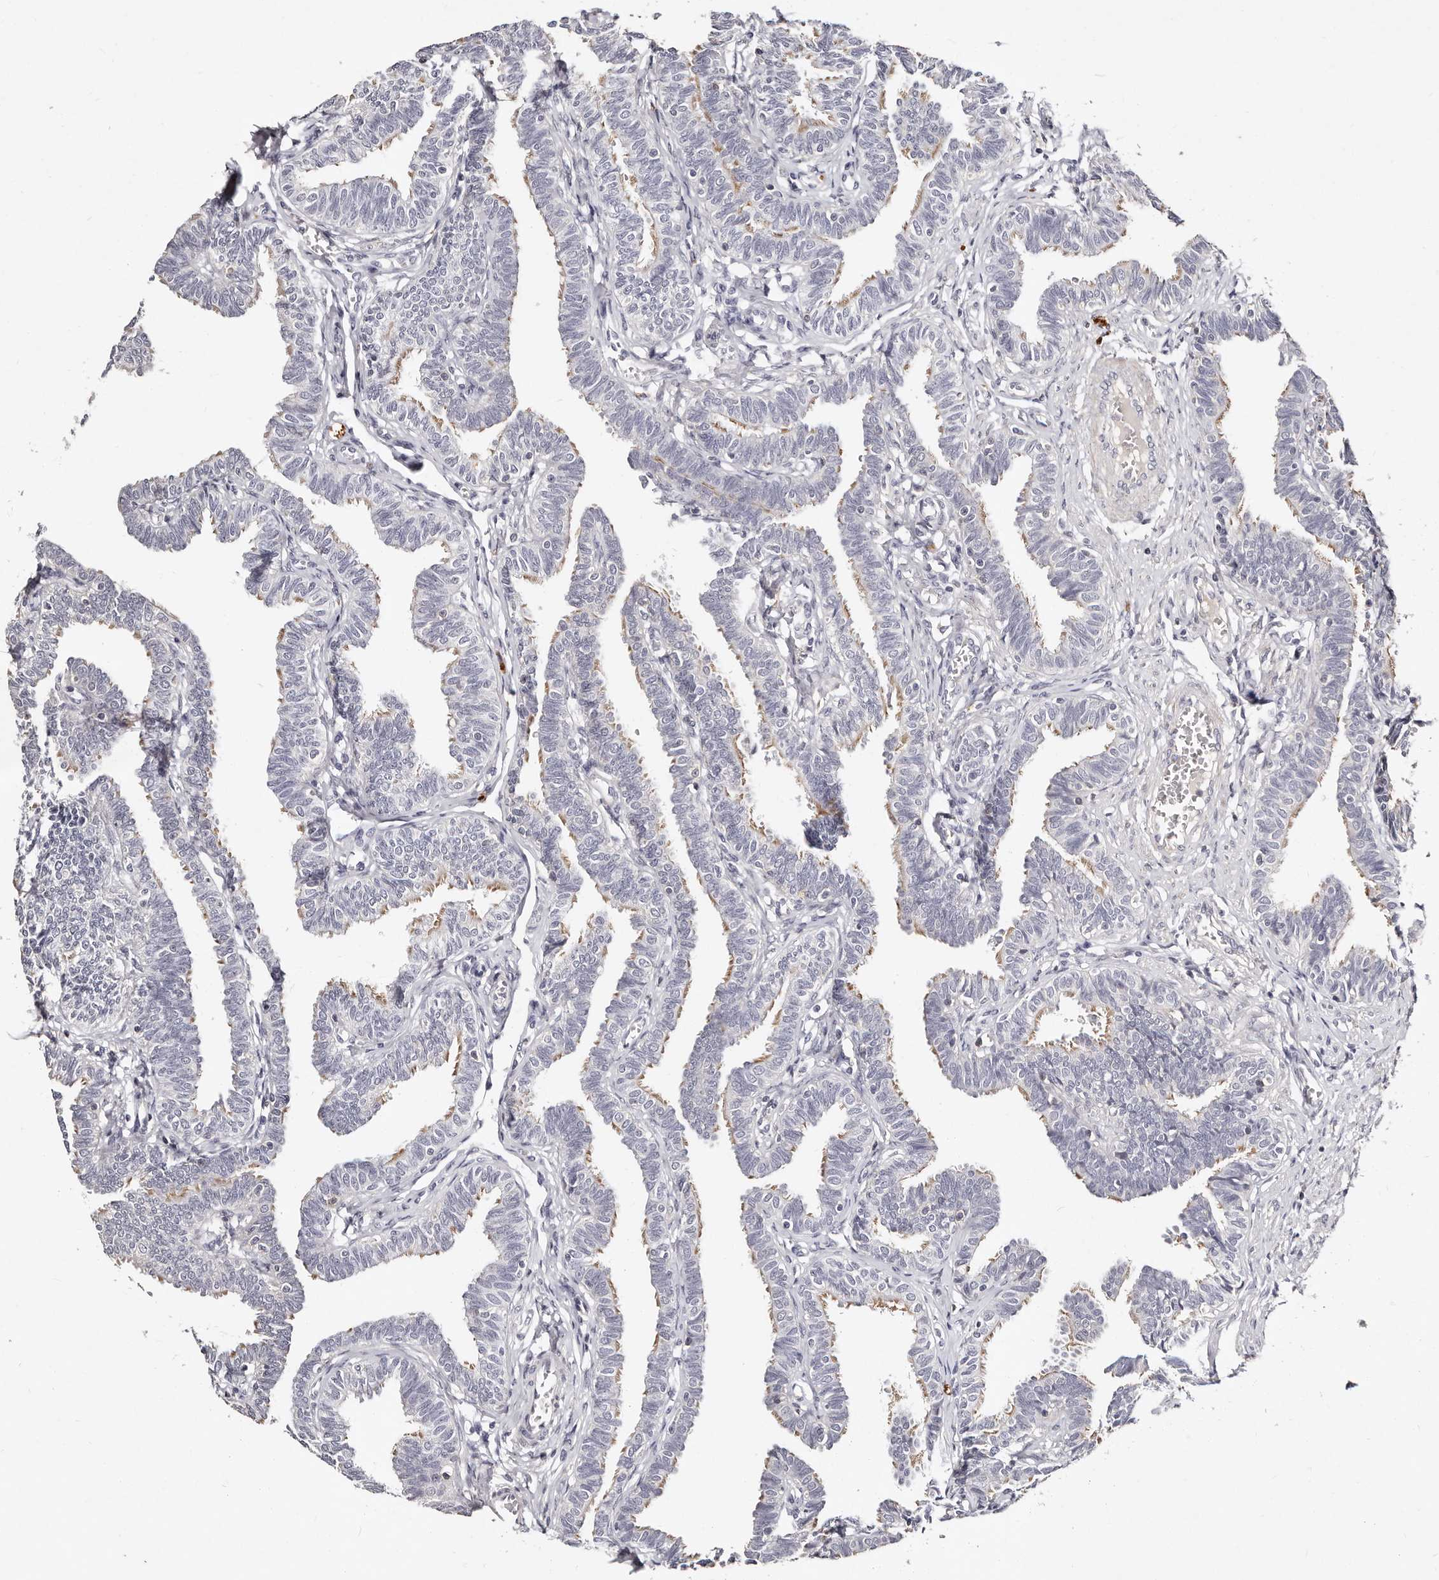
{"staining": {"intensity": "weak", "quantity": "<25%", "location": "cytoplasmic/membranous"}, "tissue": "fallopian tube", "cell_type": "Glandular cells", "image_type": "normal", "snomed": [{"axis": "morphology", "description": "Normal tissue, NOS"}, {"axis": "topography", "description": "Fallopian tube"}, {"axis": "topography", "description": "Ovary"}], "caption": "This is an IHC photomicrograph of normal human fallopian tube. There is no expression in glandular cells.", "gene": "MRPS33", "patient": {"sex": "female", "age": 23}}